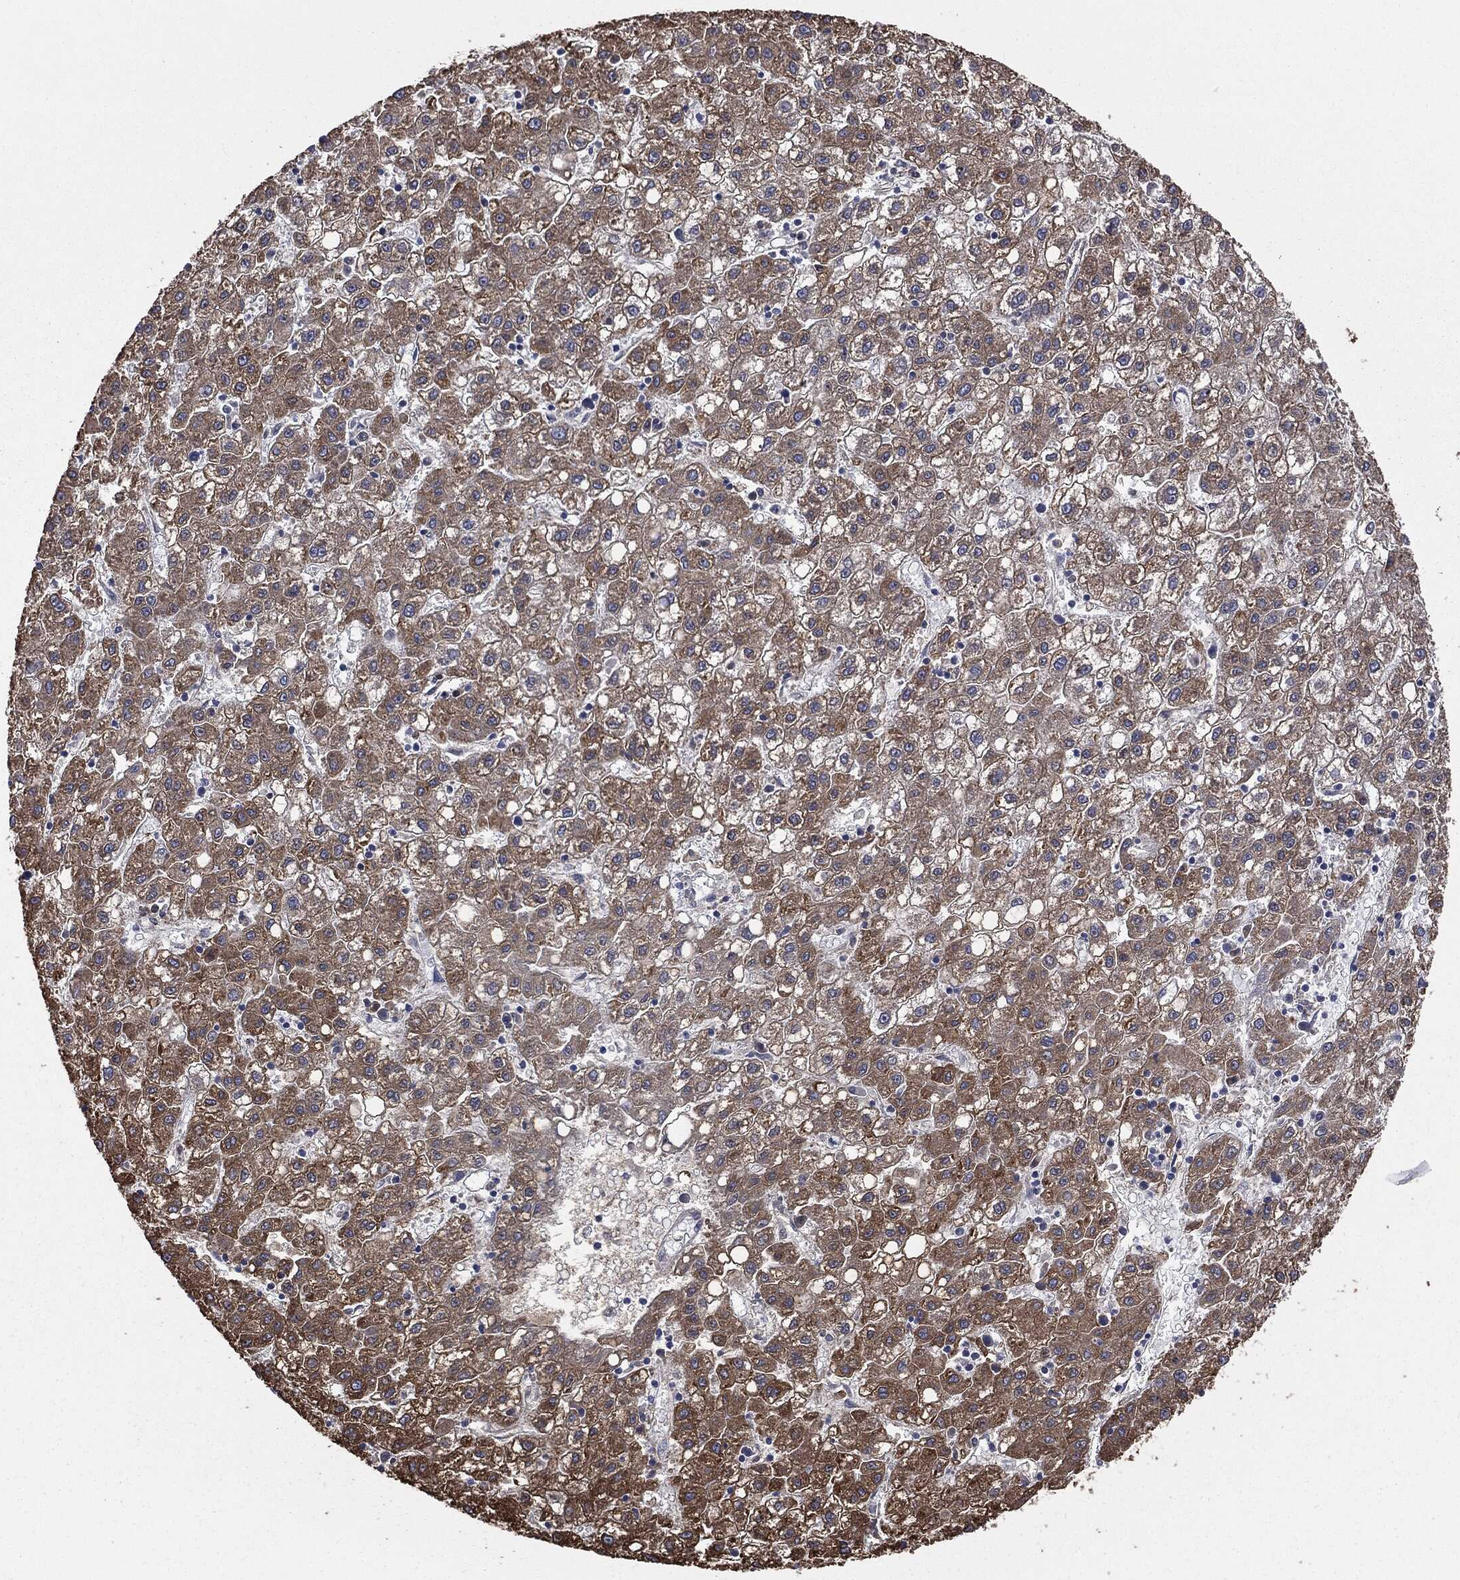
{"staining": {"intensity": "strong", "quantity": "25%-75%", "location": "cytoplasmic/membranous"}, "tissue": "liver cancer", "cell_type": "Tumor cells", "image_type": "cancer", "snomed": [{"axis": "morphology", "description": "Carcinoma, Hepatocellular, NOS"}, {"axis": "topography", "description": "Liver"}], "caption": "IHC staining of liver hepatocellular carcinoma, which reveals high levels of strong cytoplasmic/membranous expression in approximately 25%-75% of tumor cells indicating strong cytoplasmic/membranous protein expression. The staining was performed using DAB (brown) for protein detection and nuclei were counterstained in hematoxylin (blue).", "gene": "TRMT1L", "patient": {"sex": "male", "age": 72}}